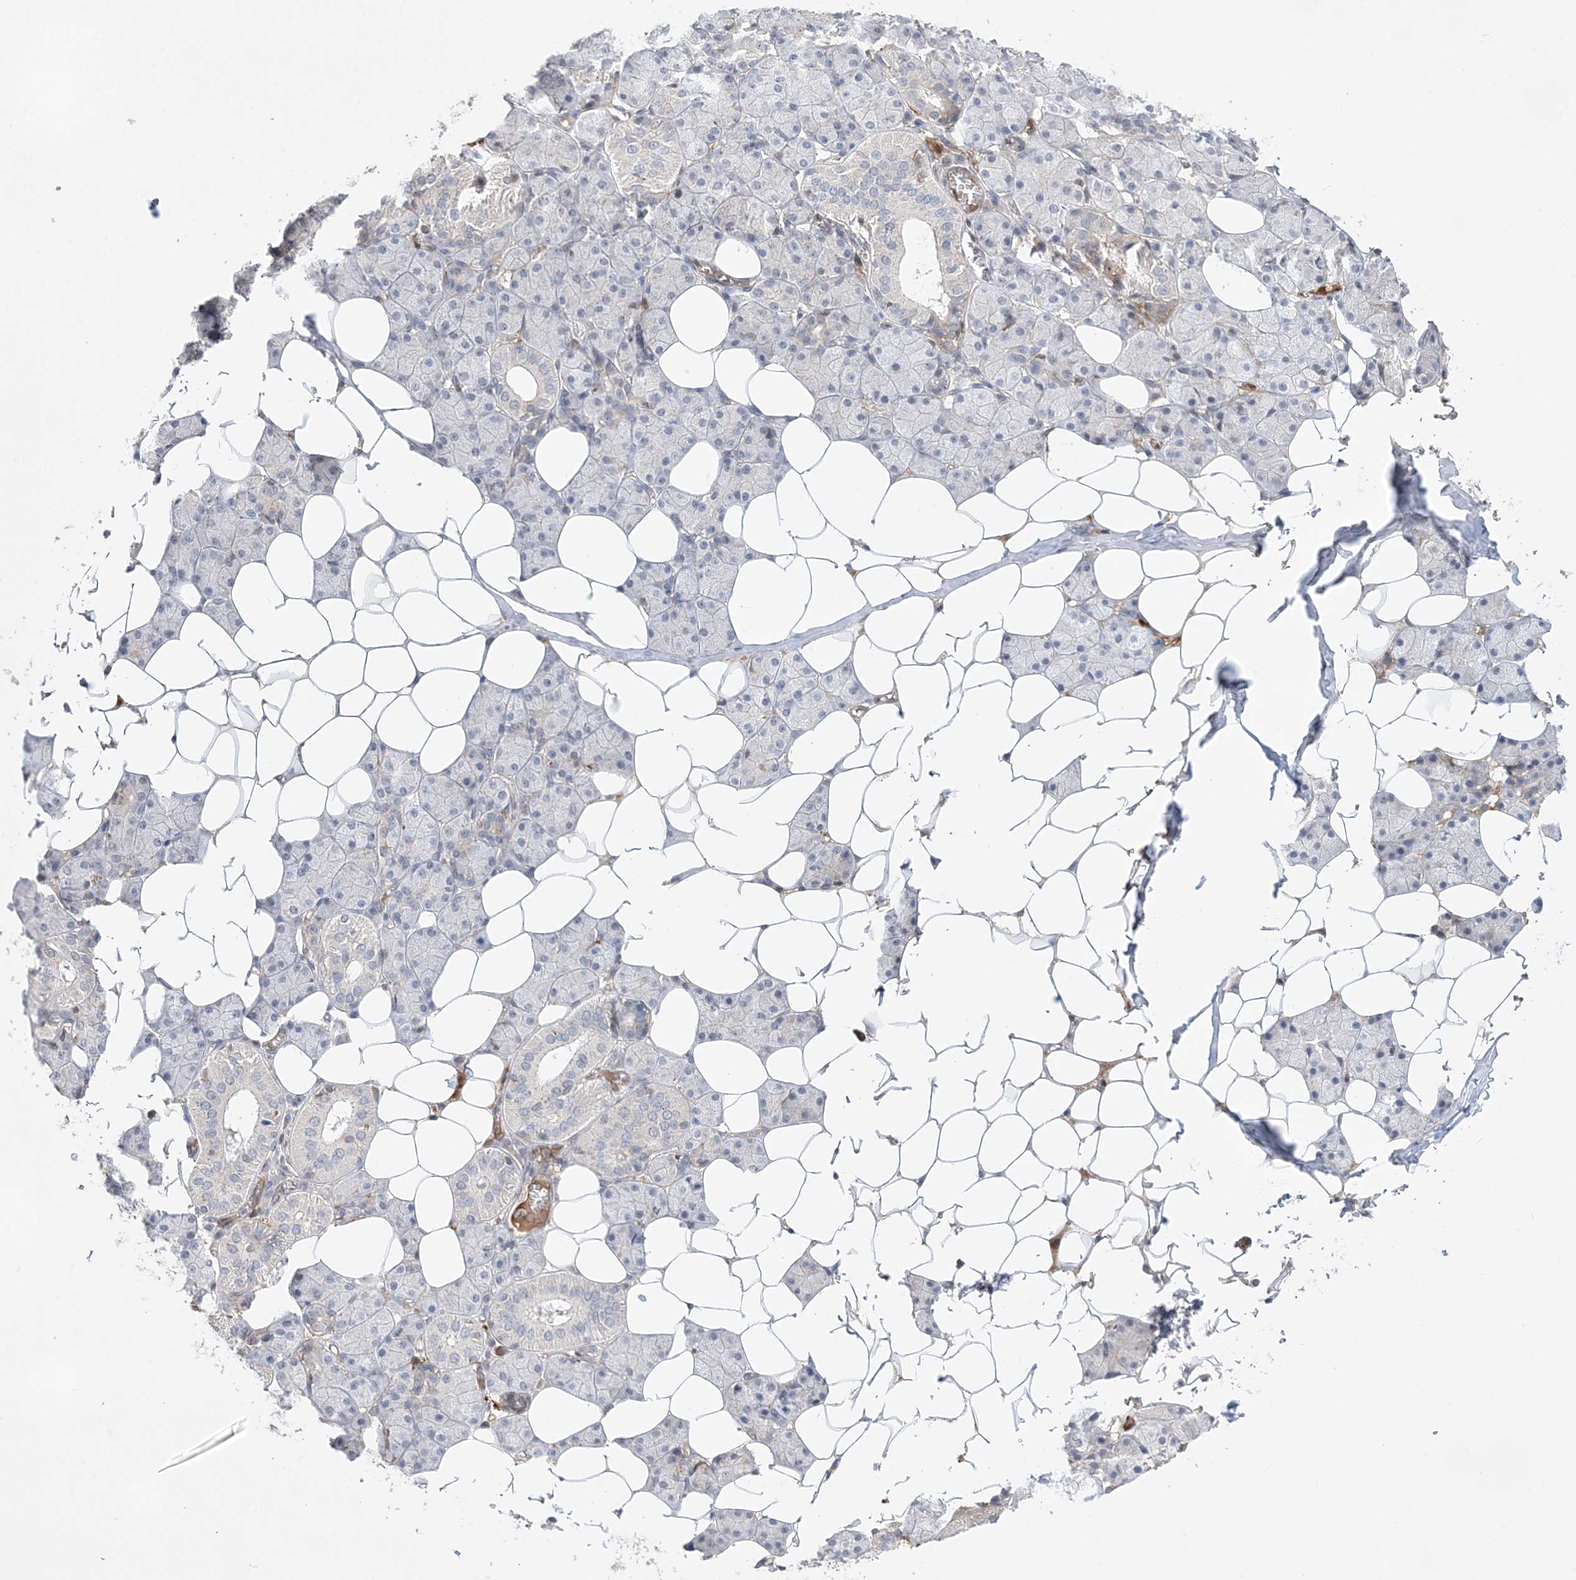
{"staining": {"intensity": "weak", "quantity": "<25%", "location": "cytoplasmic/membranous"}, "tissue": "salivary gland", "cell_type": "Glandular cells", "image_type": "normal", "snomed": [{"axis": "morphology", "description": "Normal tissue, NOS"}, {"axis": "topography", "description": "Salivary gland"}], "caption": "Glandular cells show no significant protein expression in normal salivary gland. (DAB IHC visualized using brightfield microscopy, high magnification).", "gene": "TMEM132B", "patient": {"sex": "female", "age": 33}}